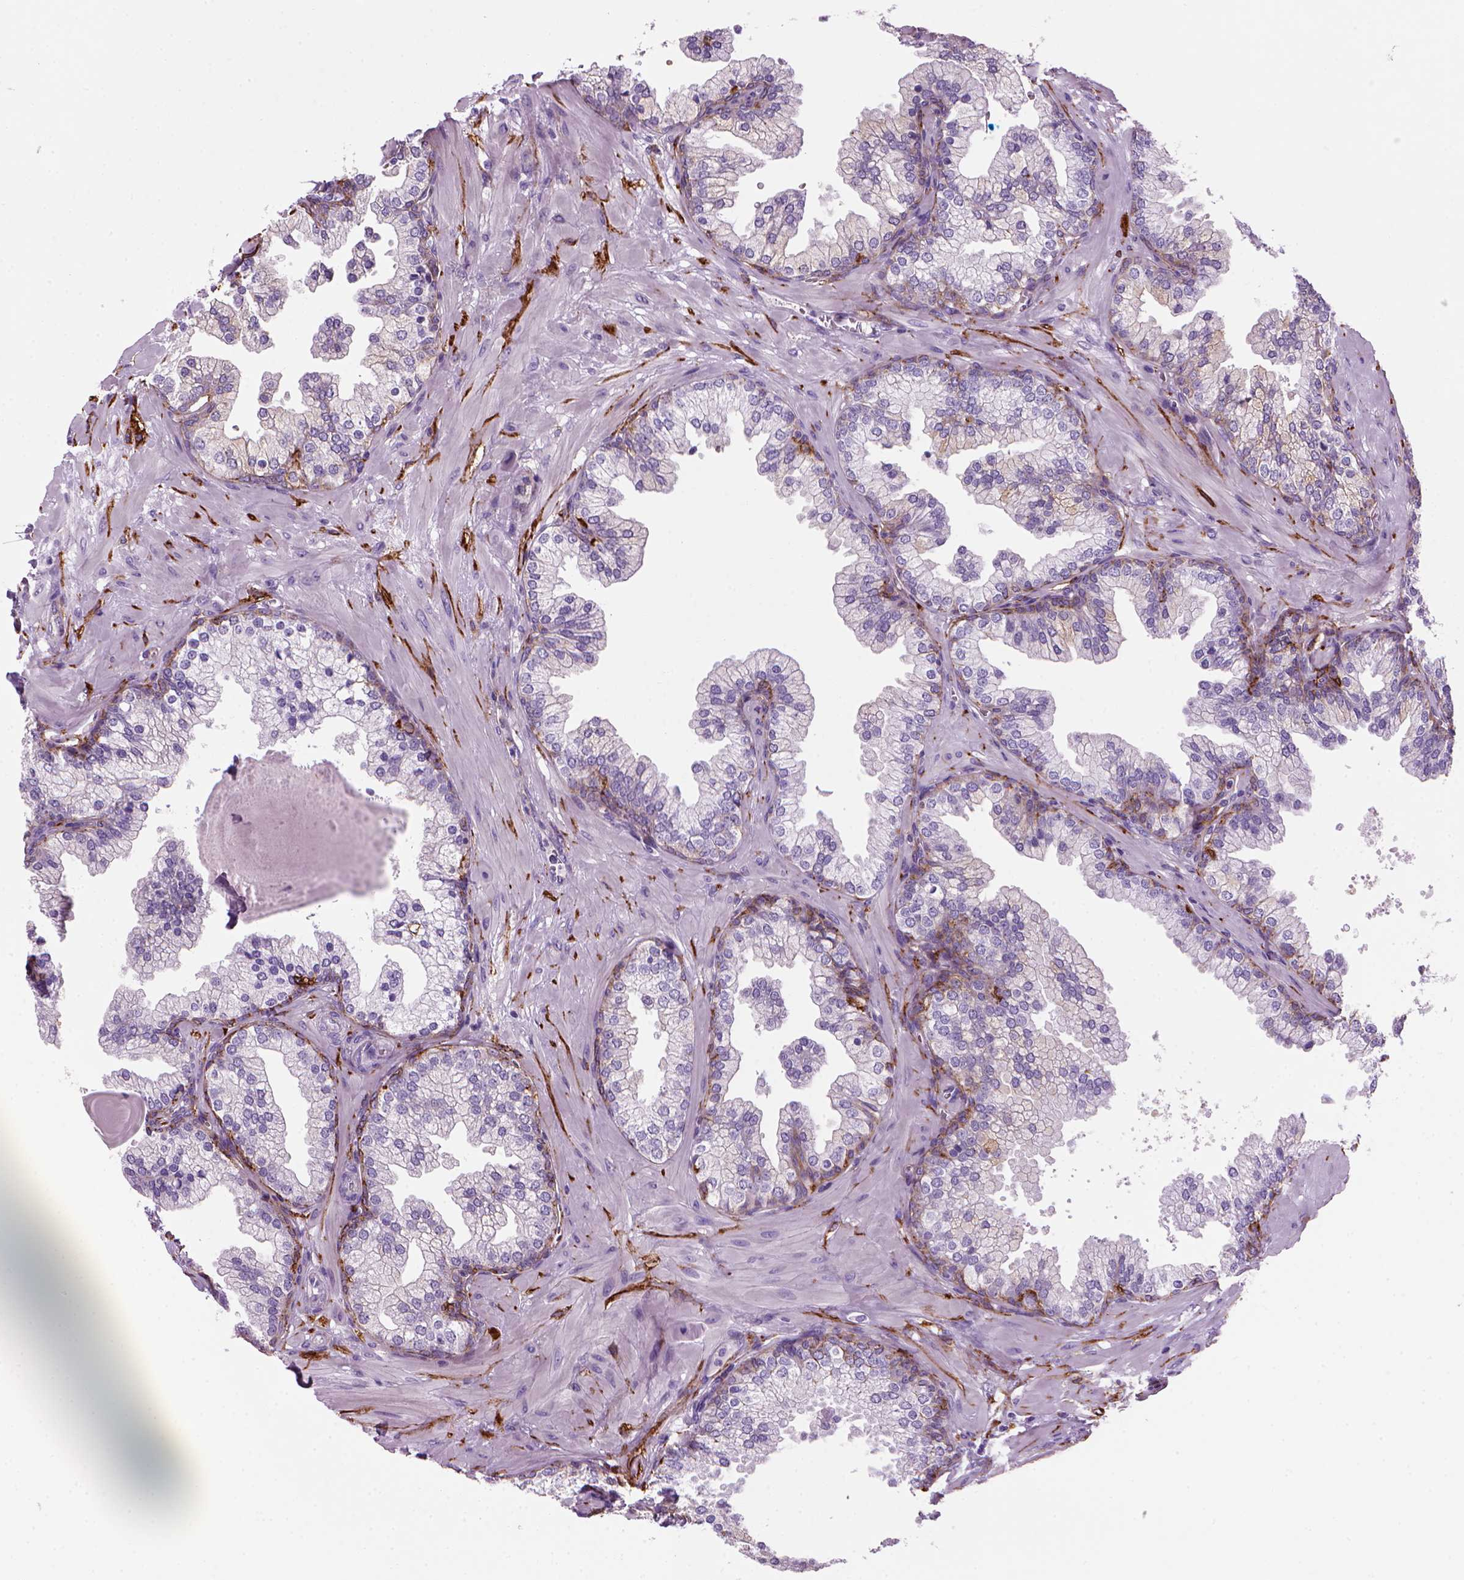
{"staining": {"intensity": "moderate", "quantity": "25%-75%", "location": "cytoplasmic/membranous"}, "tissue": "prostate", "cell_type": "Glandular cells", "image_type": "normal", "snomed": [{"axis": "morphology", "description": "Normal tissue, NOS"}, {"axis": "topography", "description": "Prostate"}, {"axis": "topography", "description": "Peripheral nerve tissue"}], "caption": "This is a histology image of immunohistochemistry (IHC) staining of unremarkable prostate, which shows moderate staining in the cytoplasmic/membranous of glandular cells.", "gene": "MARCKS", "patient": {"sex": "male", "age": 61}}